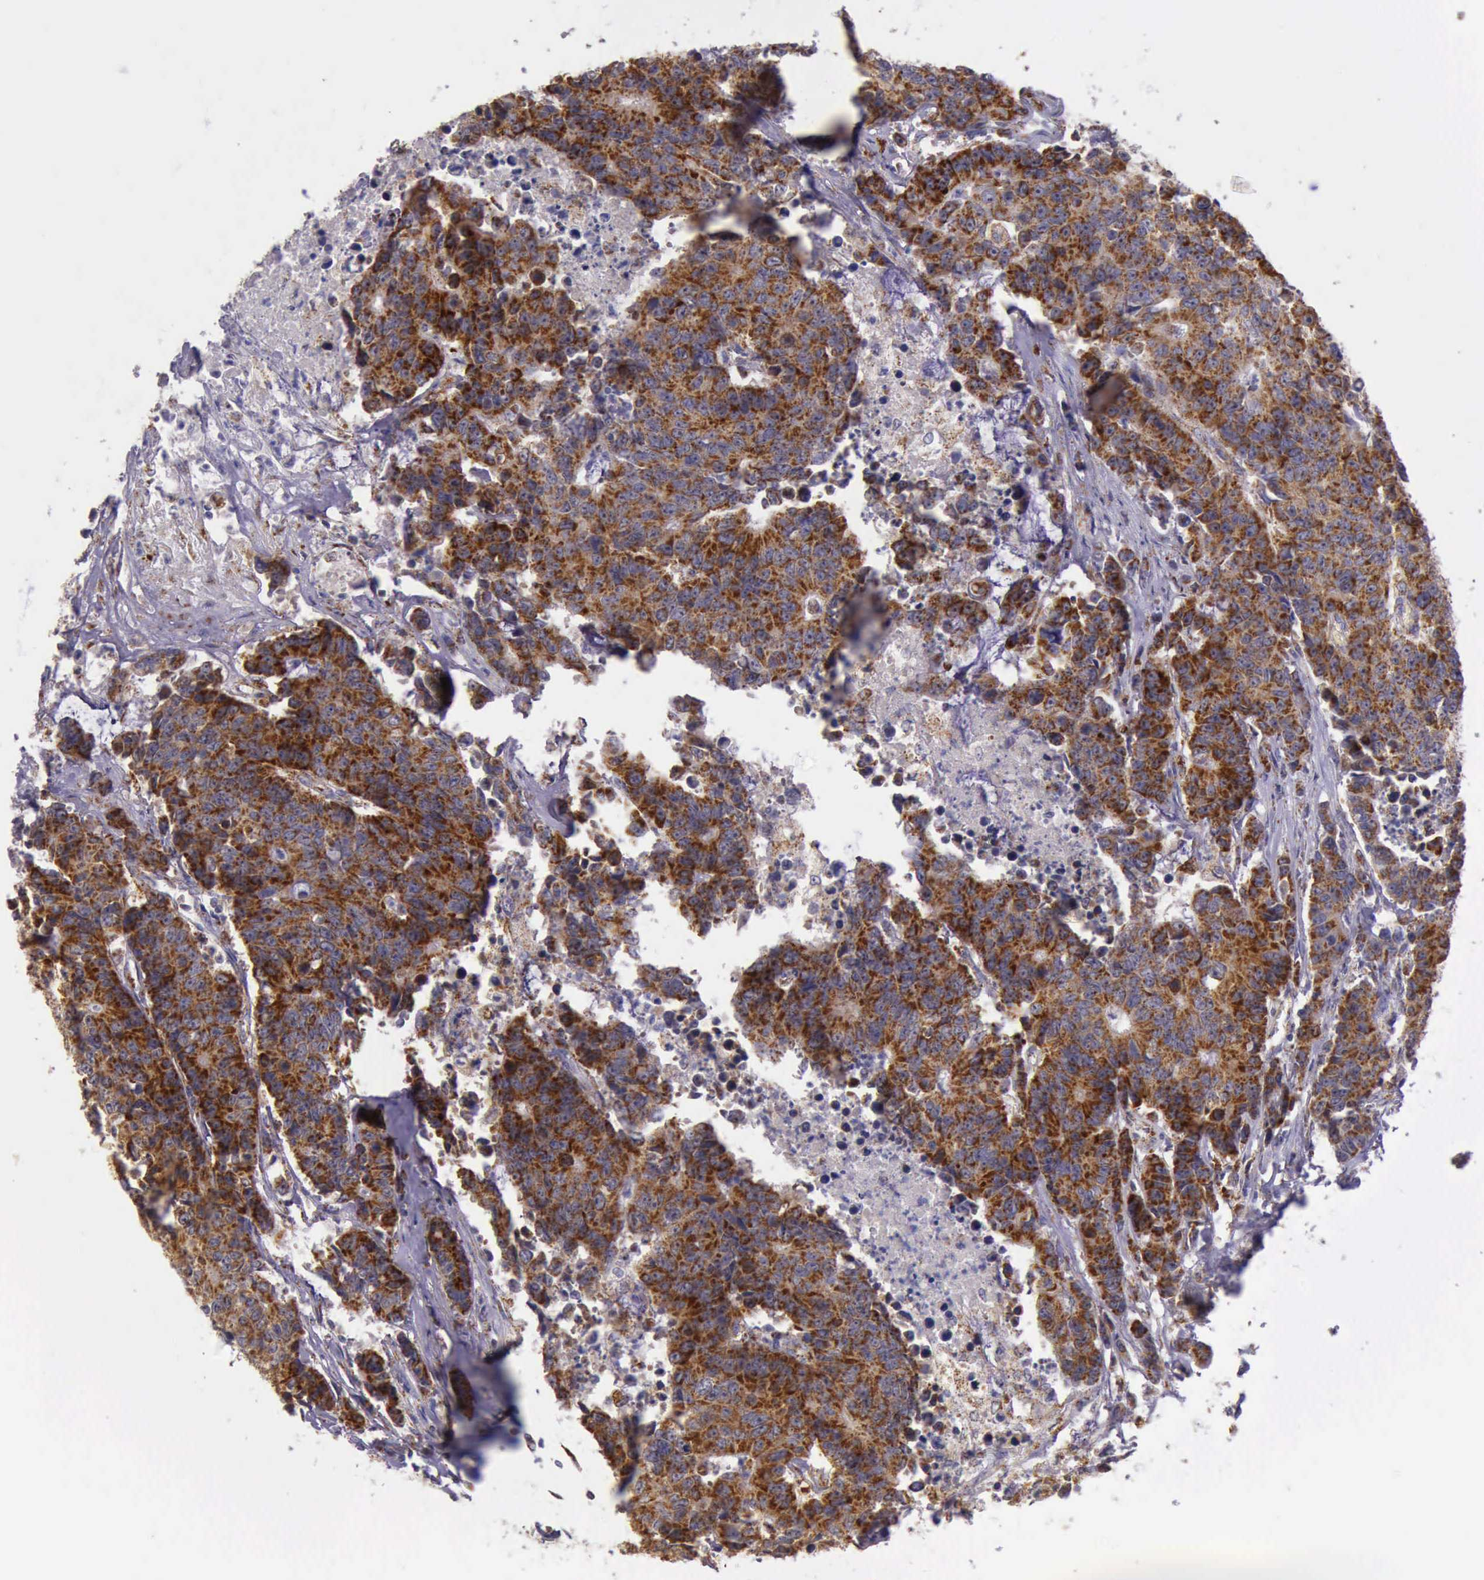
{"staining": {"intensity": "strong", "quantity": ">75%", "location": "cytoplasmic/membranous"}, "tissue": "colorectal cancer", "cell_type": "Tumor cells", "image_type": "cancer", "snomed": [{"axis": "morphology", "description": "Adenocarcinoma, NOS"}, {"axis": "topography", "description": "Colon"}], "caption": "Adenocarcinoma (colorectal) stained with IHC exhibits strong cytoplasmic/membranous positivity in approximately >75% of tumor cells. (Stains: DAB in brown, nuclei in blue, Microscopy: brightfield microscopy at high magnification).", "gene": "TXN2", "patient": {"sex": "female", "age": 86}}